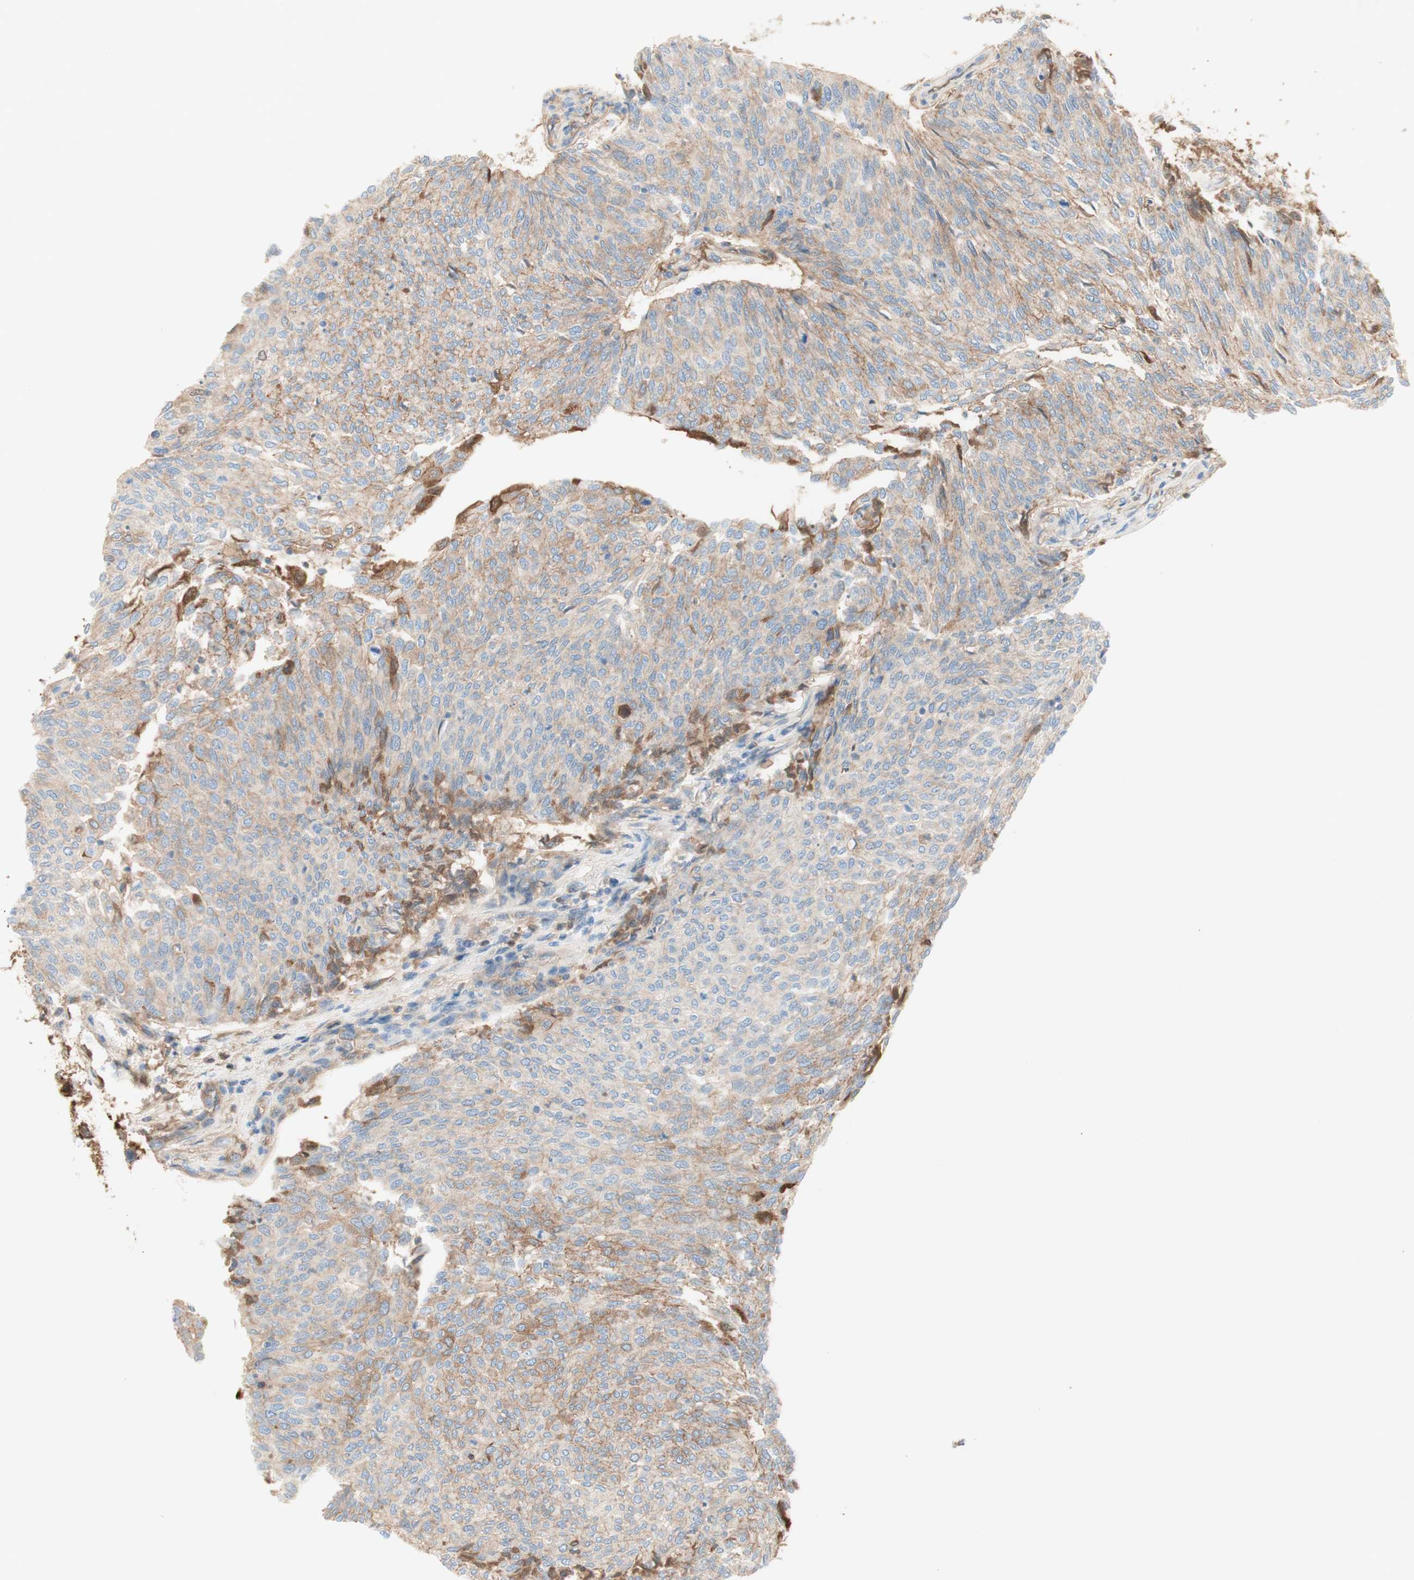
{"staining": {"intensity": "weak", "quantity": "25%-75%", "location": "cytoplasmic/membranous"}, "tissue": "urothelial cancer", "cell_type": "Tumor cells", "image_type": "cancer", "snomed": [{"axis": "morphology", "description": "Urothelial carcinoma, Low grade"}, {"axis": "topography", "description": "Urinary bladder"}], "caption": "Immunohistochemical staining of urothelial carcinoma (low-grade) reveals low levels of weak cytoplasmic/membranous protein positivity in approximately 25%-75% of tumor cells.", "gene": "KNG1", "patient": {"sex": "female", "age": 79}}